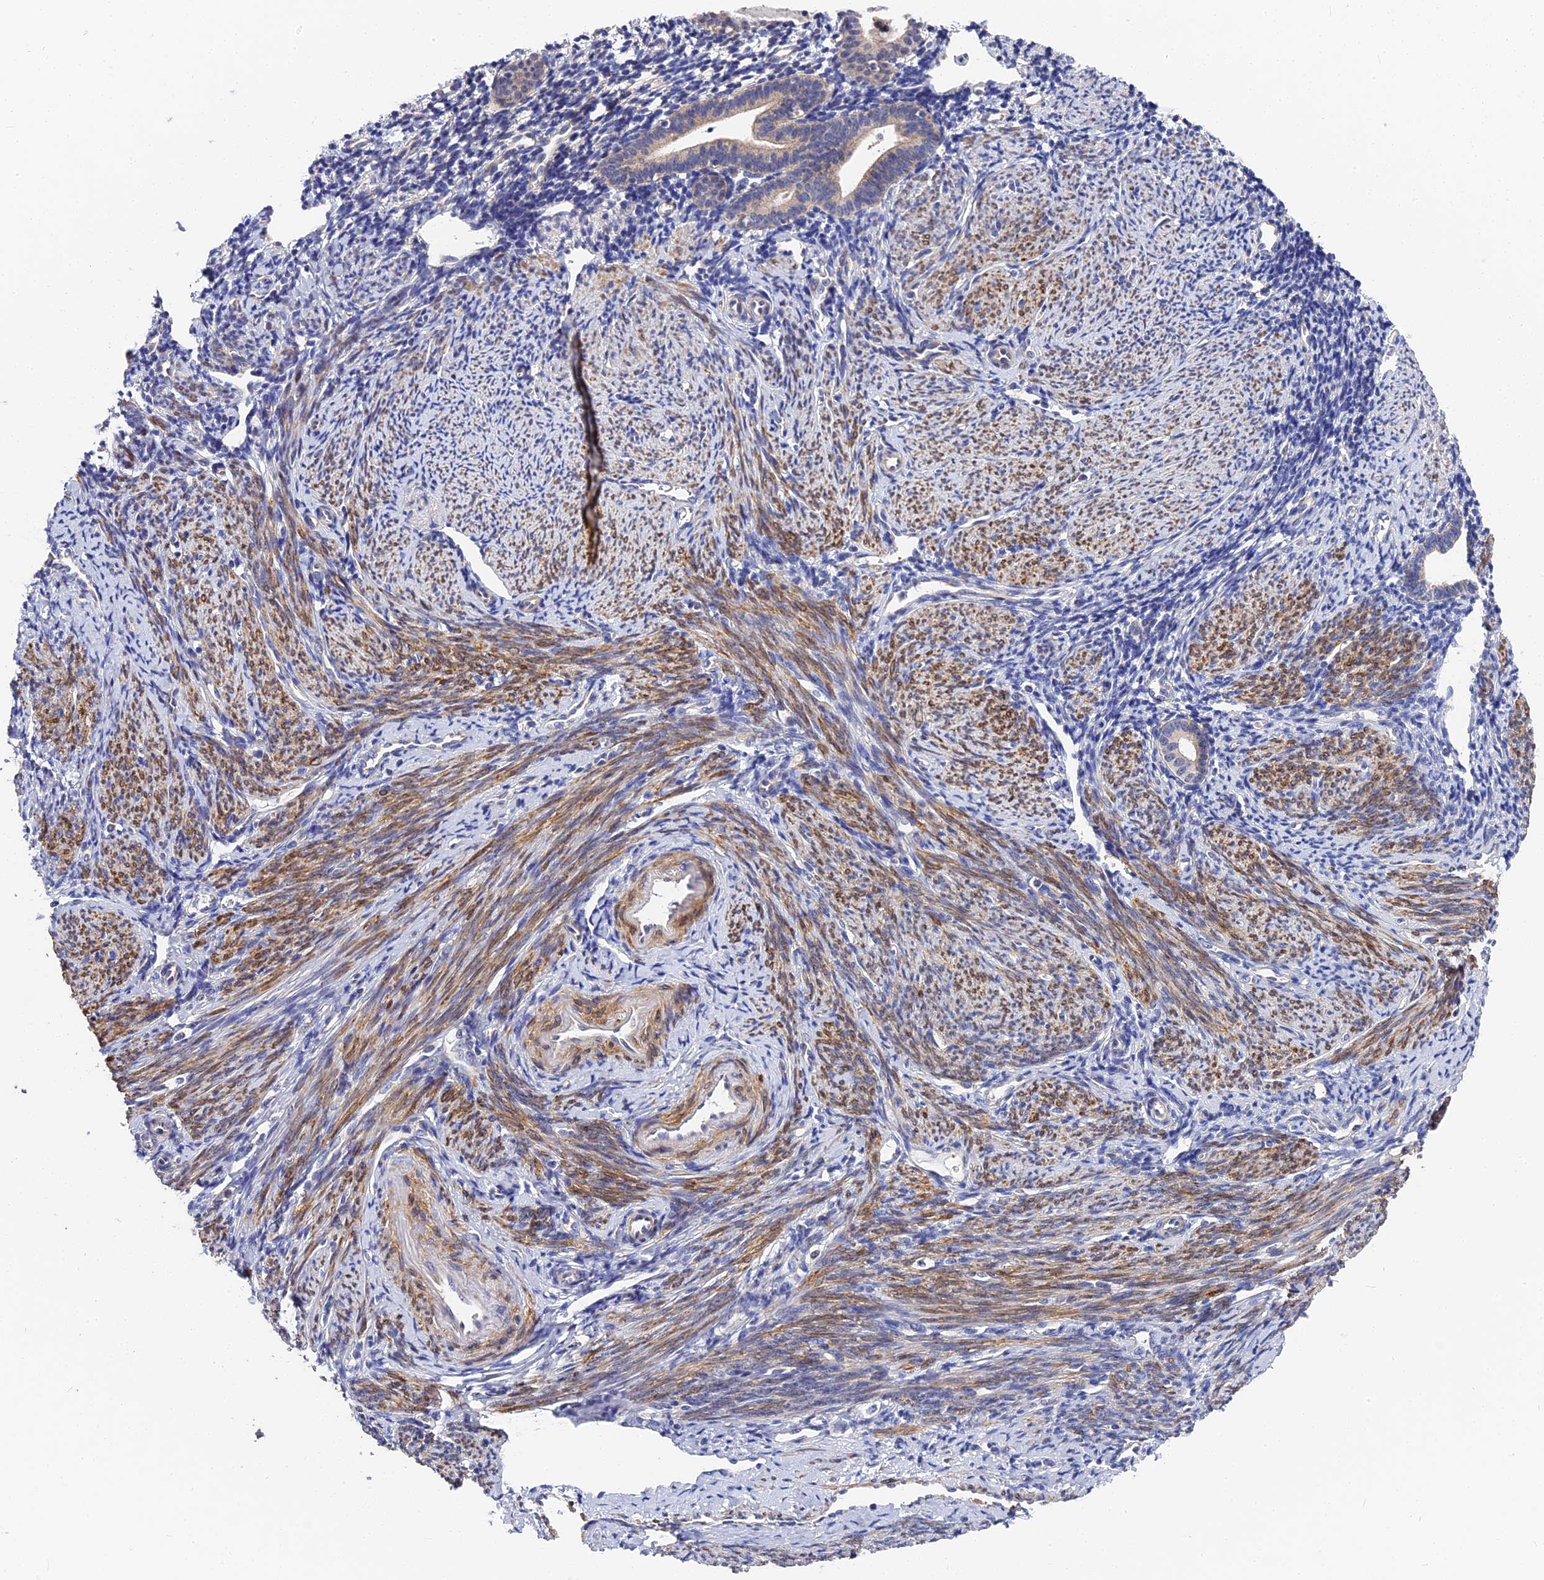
{"staining": {"intensity": "negative", "quantity": "none", "location": "none"}, "tissue": "endometrium", "cell_type": "Cells in endometrial stroma", "image_type": "normal", "snomed": [{"axis": "morphology", "description": "Normal tissue, NOS"}, {"axis": "topography", "description": "Endometrium"}], "caption": "Micrograph shows no protein expression in cells in endometrial stroma of unremarkable endometrium. (Brightfield microscopy of DAB (3,3'-diaminobenzidine) immunohistochemistry at high magnification).", "gene": "CCDC113", "patient": {"sex": "female", "age": 56}}